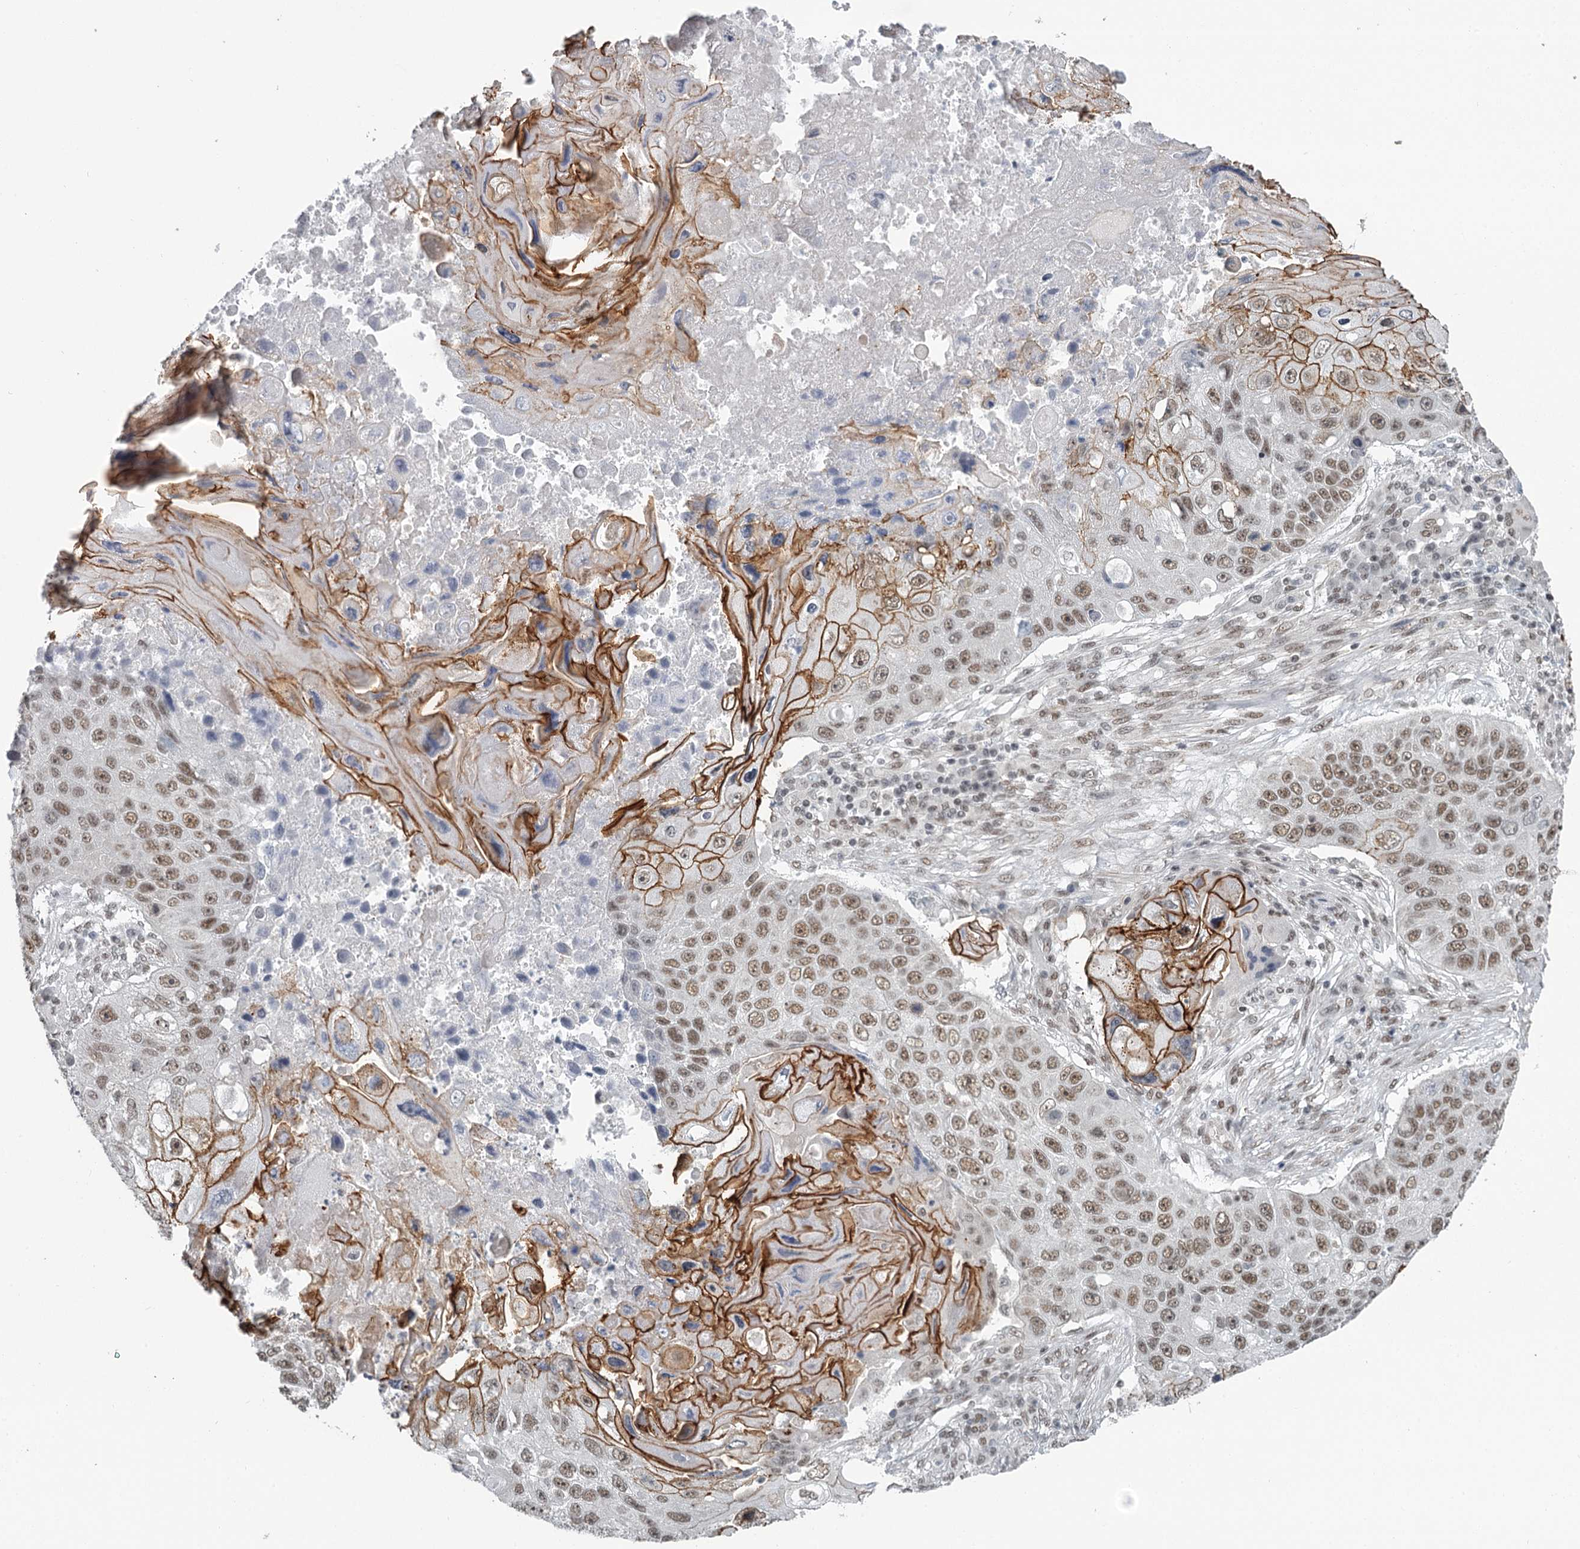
{"staining": {"intensity": "moderate", "quantity": ">75%", "location": "nuclear"}, "tissue": "lung cancer", "cell_type": "Tumor cells", "image_type": "cancer", "snomed": [{"axis": "morphology", "description": "Squamous cell carcinoma, NOS"}, {"axis": "topography", "description": "Lung"}], "caption": "Moderate nuclear protein expression is present in about >75% of tumor cells in squamous cell carcinoma (lung). Nuclei are stained in blue.", "gene": "FAM13C", "patient": {"sex": "male", "age": 61}}